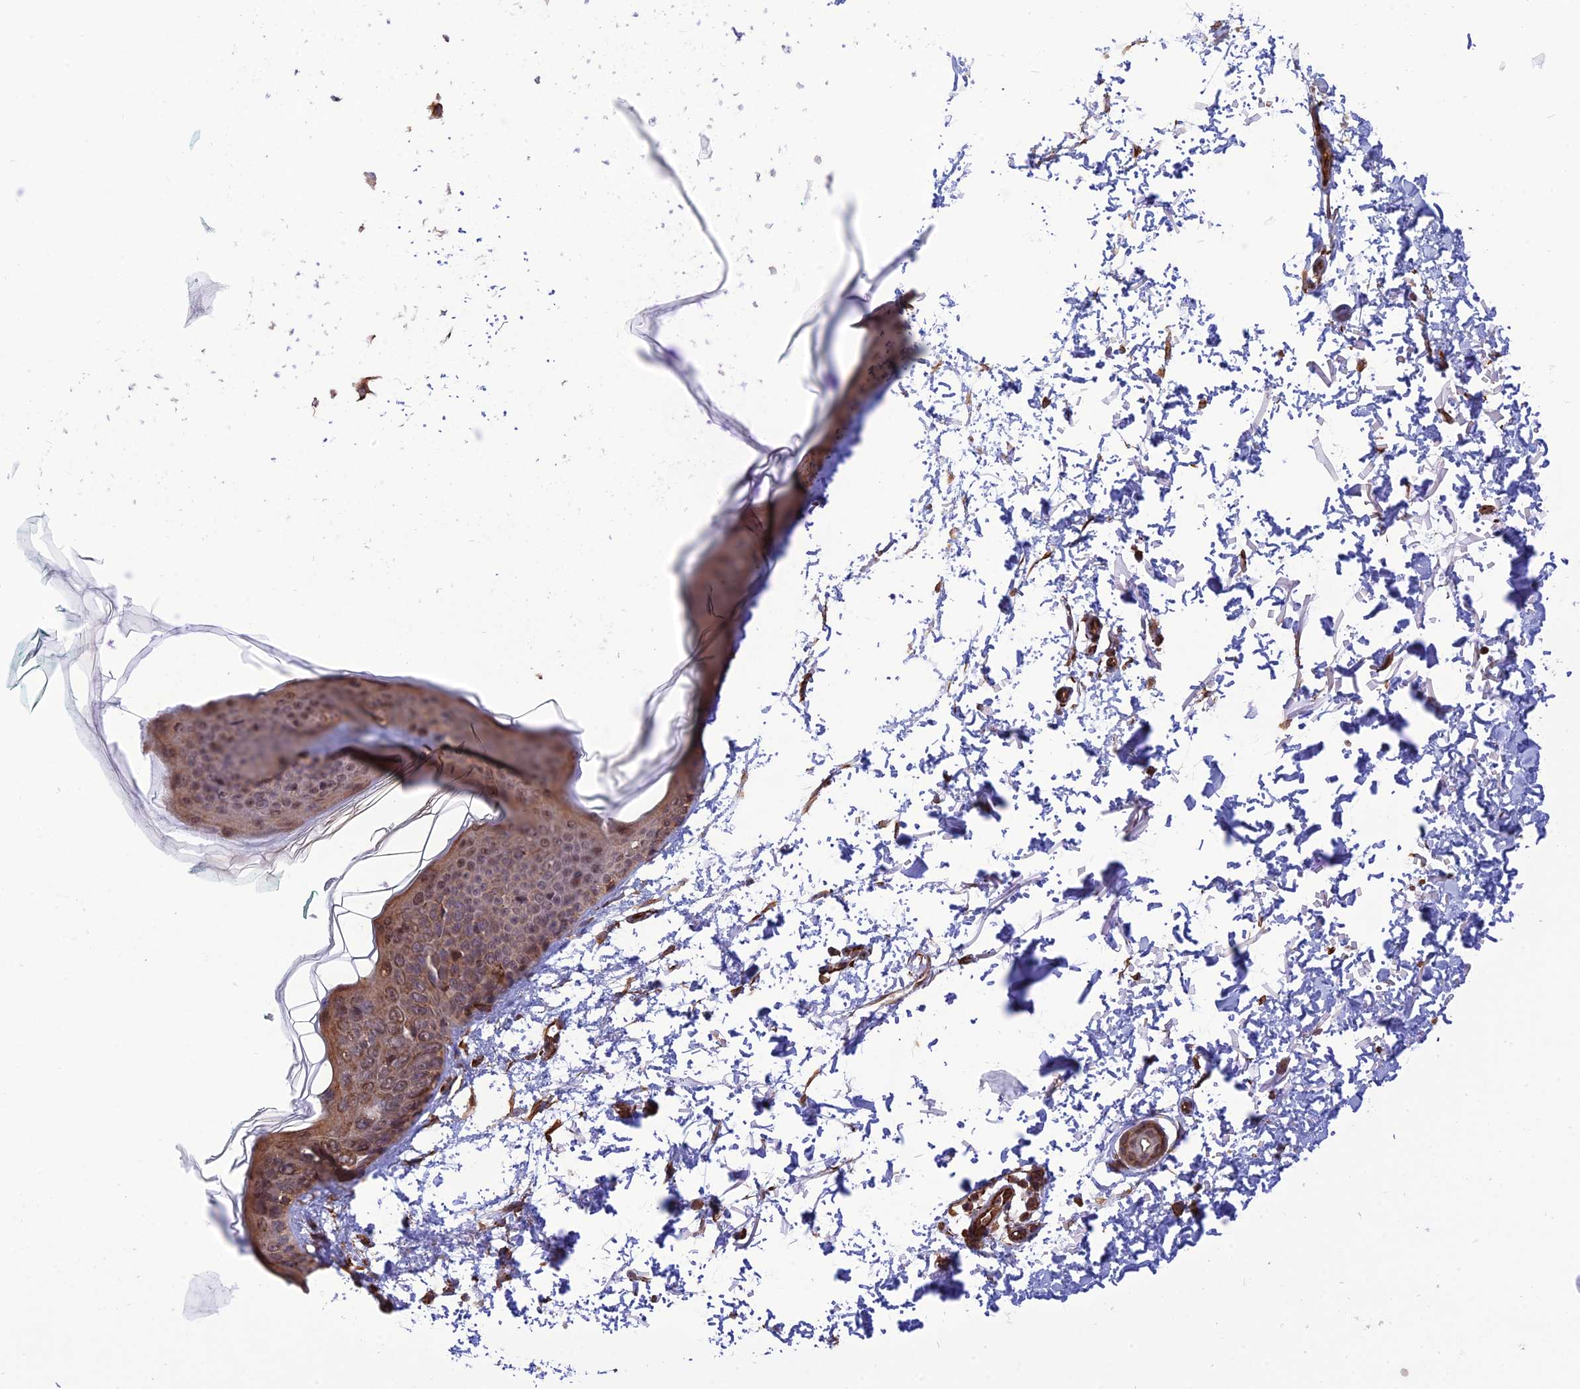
{"staining": {"intensity": "strong", "quantity": ">75%", "location": "cytoplasmic/membranous"}, "tissue": "skin", "cell_type": "Fibroblasts", "image_type": "normal", "snomed": [{"axis": "morphology", "description": "Normal tissue, NOS"}, {"axis": "topography", "description": "Skin"}], "caption": "Approximately >75% of fibroblasts in normal skin display strong cytoplasmic/membranous protein staining as visualized by brown immunohistochemical staining.", "gene": "PAGR1", "patient": {"sex": "male", "age": 66}}